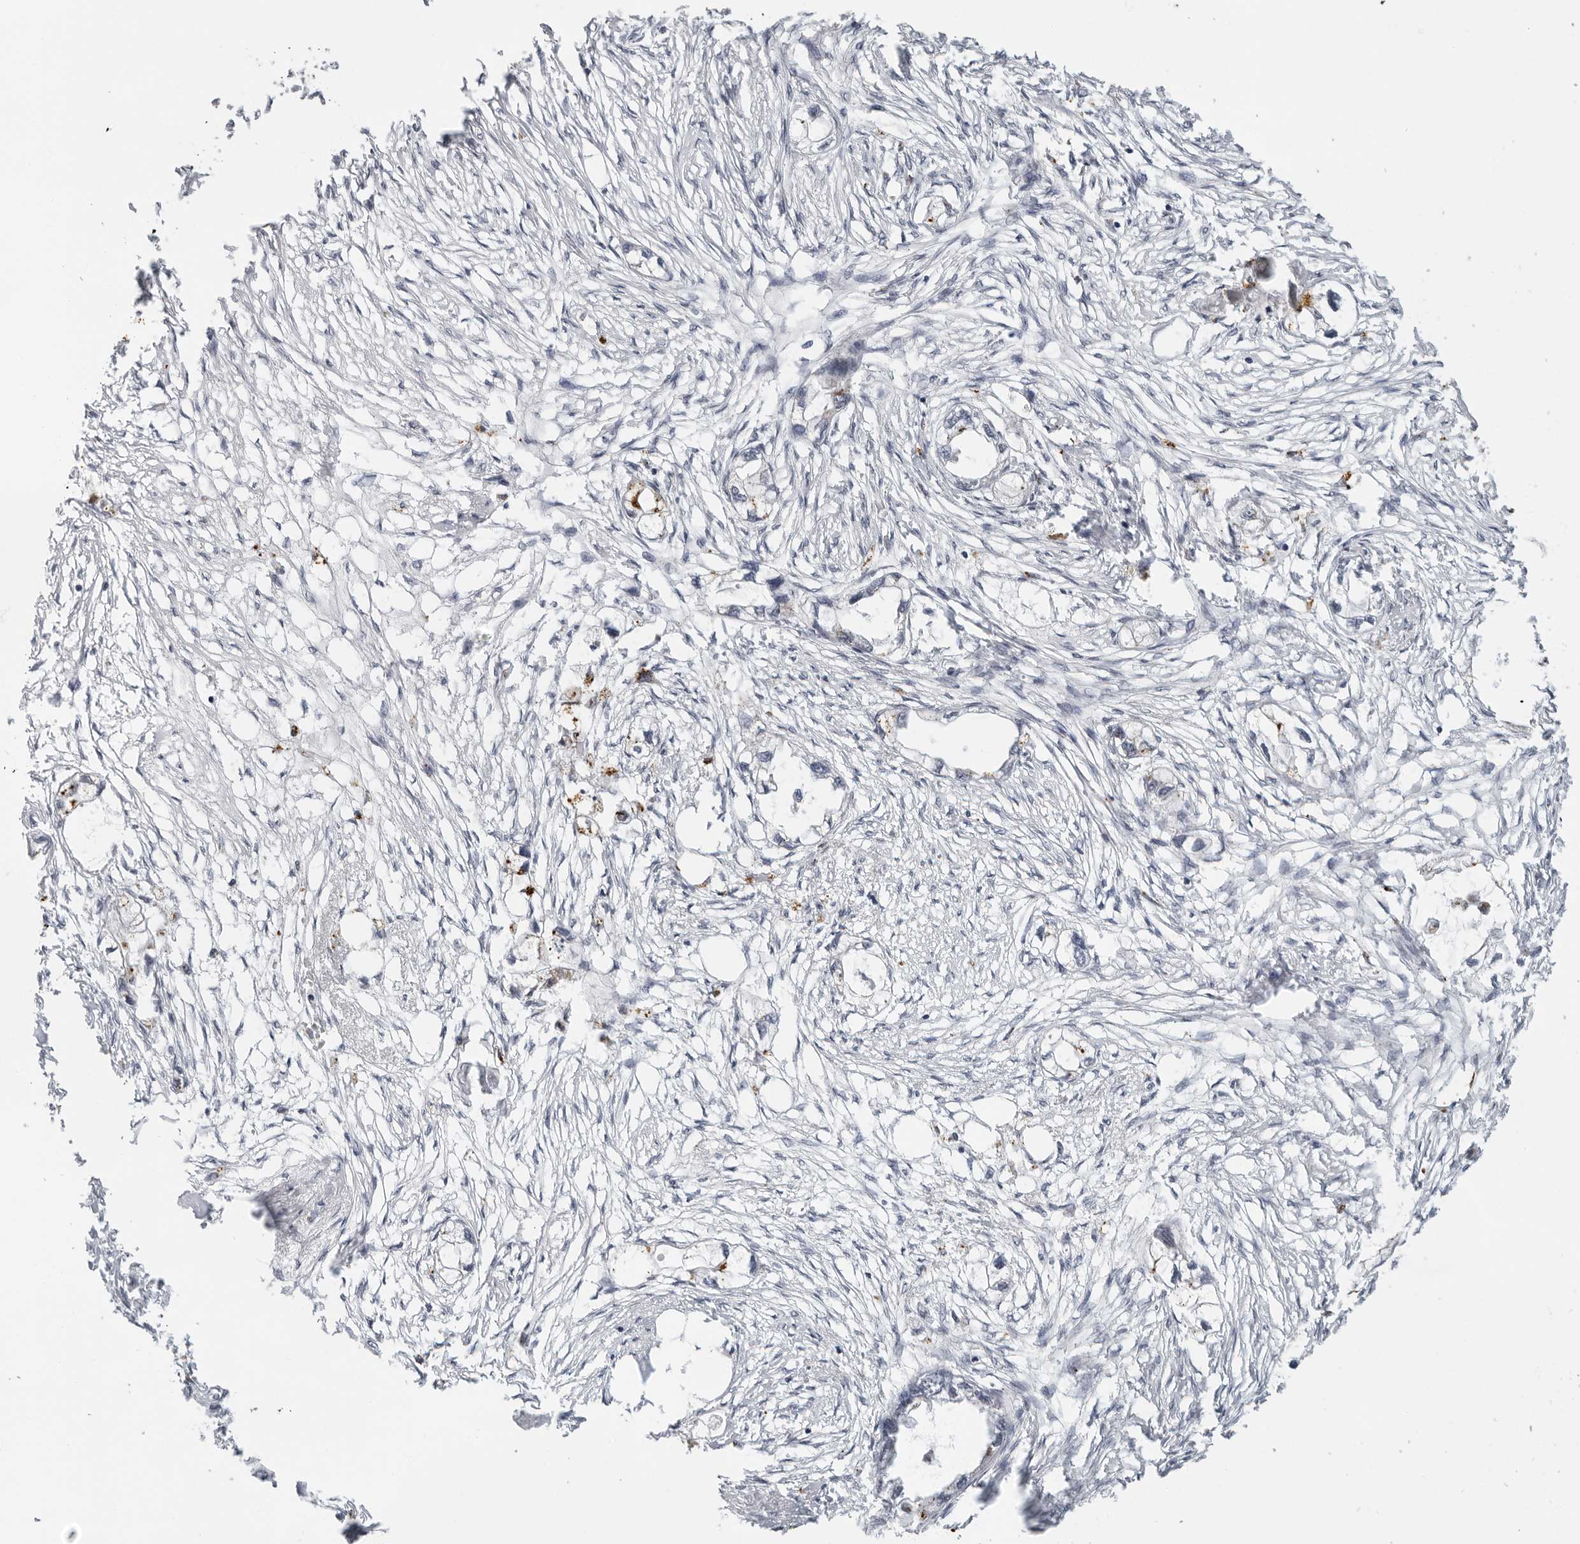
{"staining": {"intensity": "moderate", "quantity": "<25%", "location": "cytoplasmic/membranous"}, "tissue": "endometrial cancer", "cell_type": "Tumor cells", "image_type": "cancer", "snomed": [{"axis": "morphology", "description": "Adenocarcinoma, NOS"}, {"axis": "morphology", "description": "Adenocarcinoma, metastatic, NOS"}, {"axis": "topography", "description": "Adipose tissue"}, {"axis": "topography", "description": "Endometrium"}], "caption": "Immunohistochemistry (IHC) micrograph of neoplastic tissue: human endometrial adenocarcinoma stained using immunohistochemistry (IHC) demonstrates low levels of moderate protein expression localized specifically in the cytoplasmic/membranous of tumor cells, appearing as a cytoplasmic/membranous brown color.", "gene": "TOX4", "patient": {"sex": "female", "age": 67}}